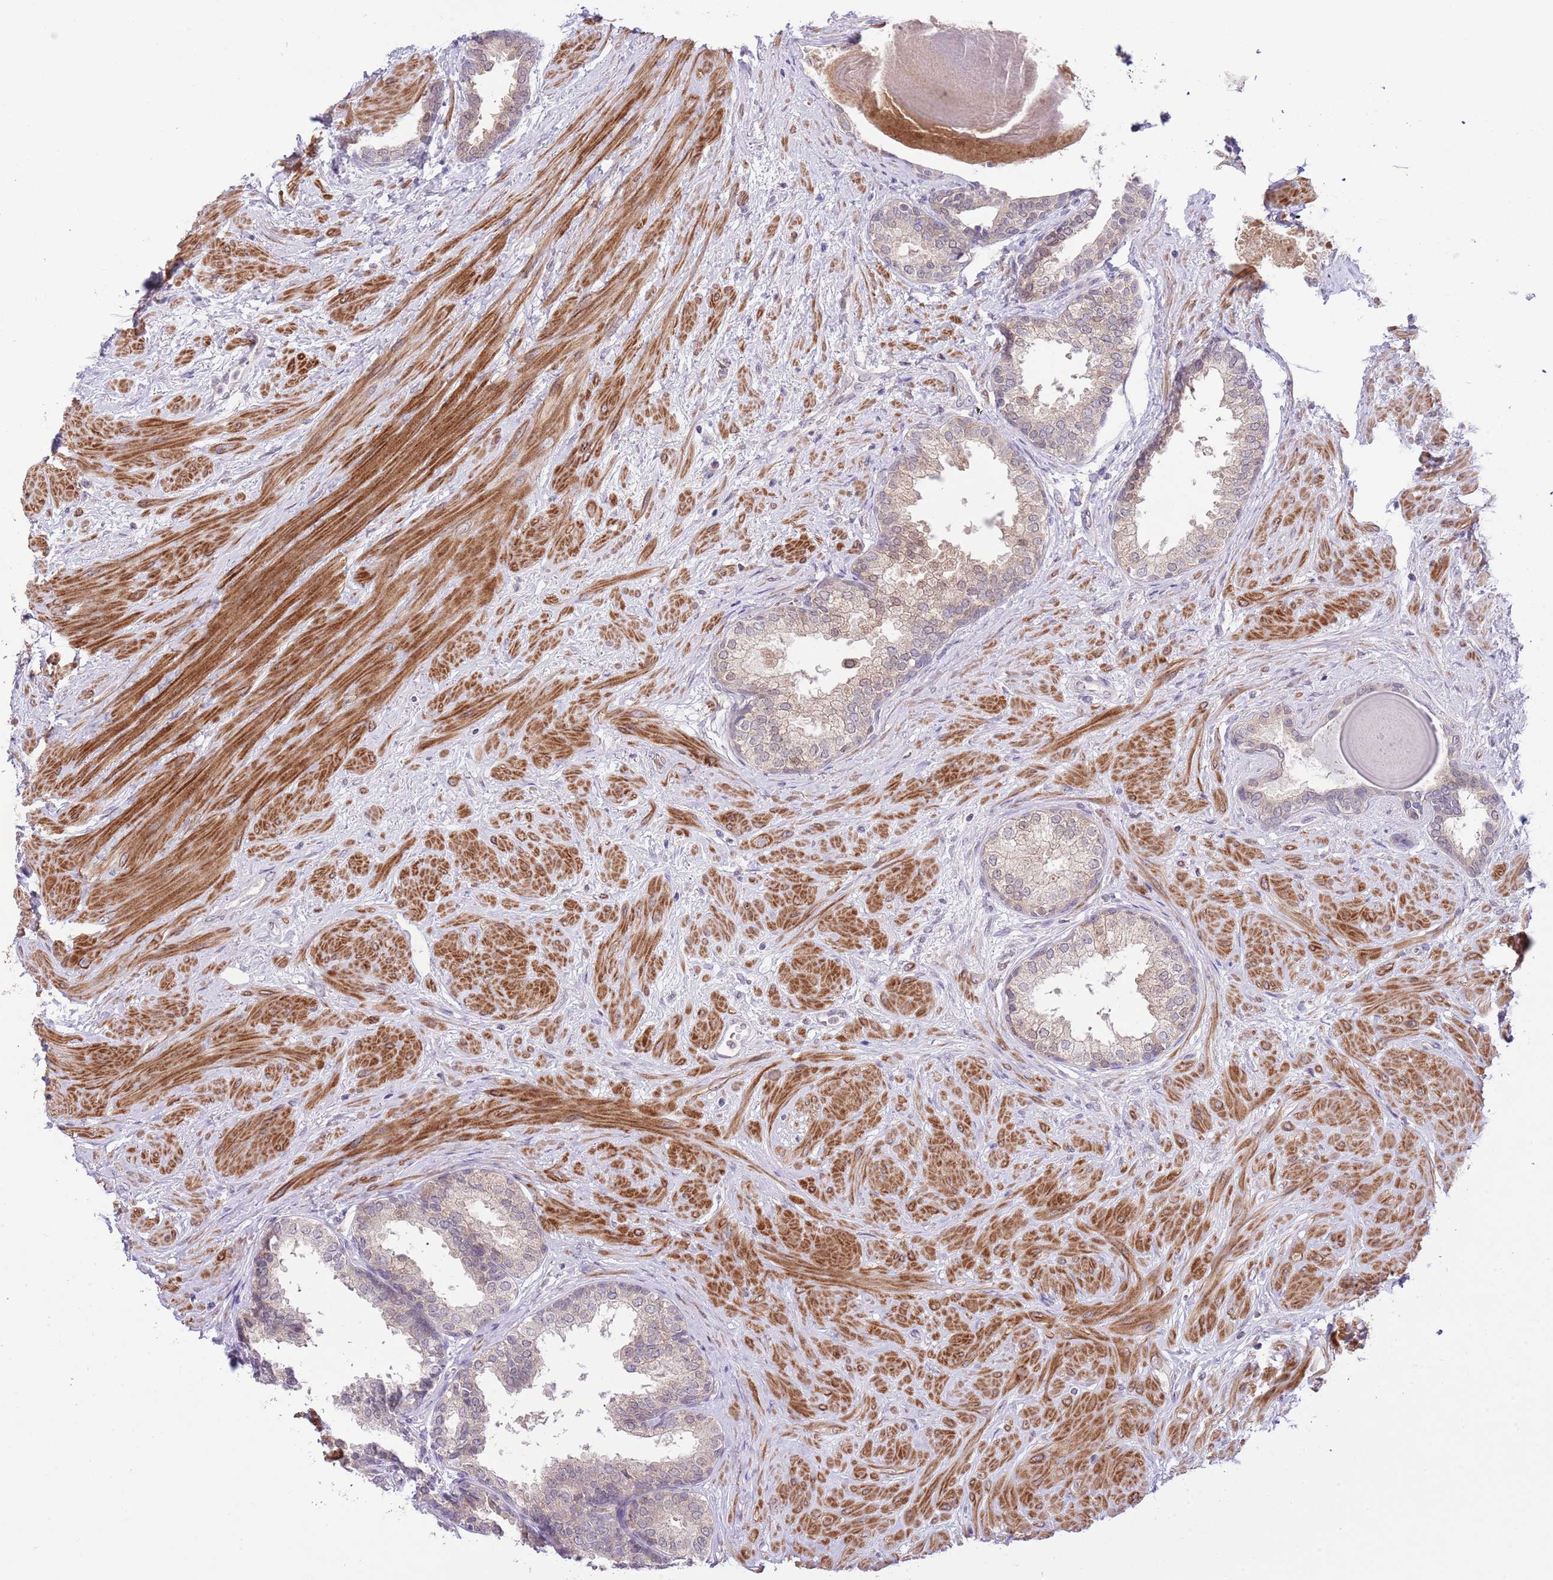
{"staining": {"intensity": "weak", "quantity": "<25%", "location": "cytoplasmic/membranous"}, "tissue": "prostate", "cell_type": "Glandular cells", "image_type": "normal", "snomed": [{"axis": "morphology", "description": "Normal tissue, NOS"}, {"axis": "topography", "description": "Prostate"}], "caption": "Immunohistochemistry of benign prostate shows no staining in glandular cells.", "gene": "GALK2", "patient": {"sex": "male", "age": 48}}